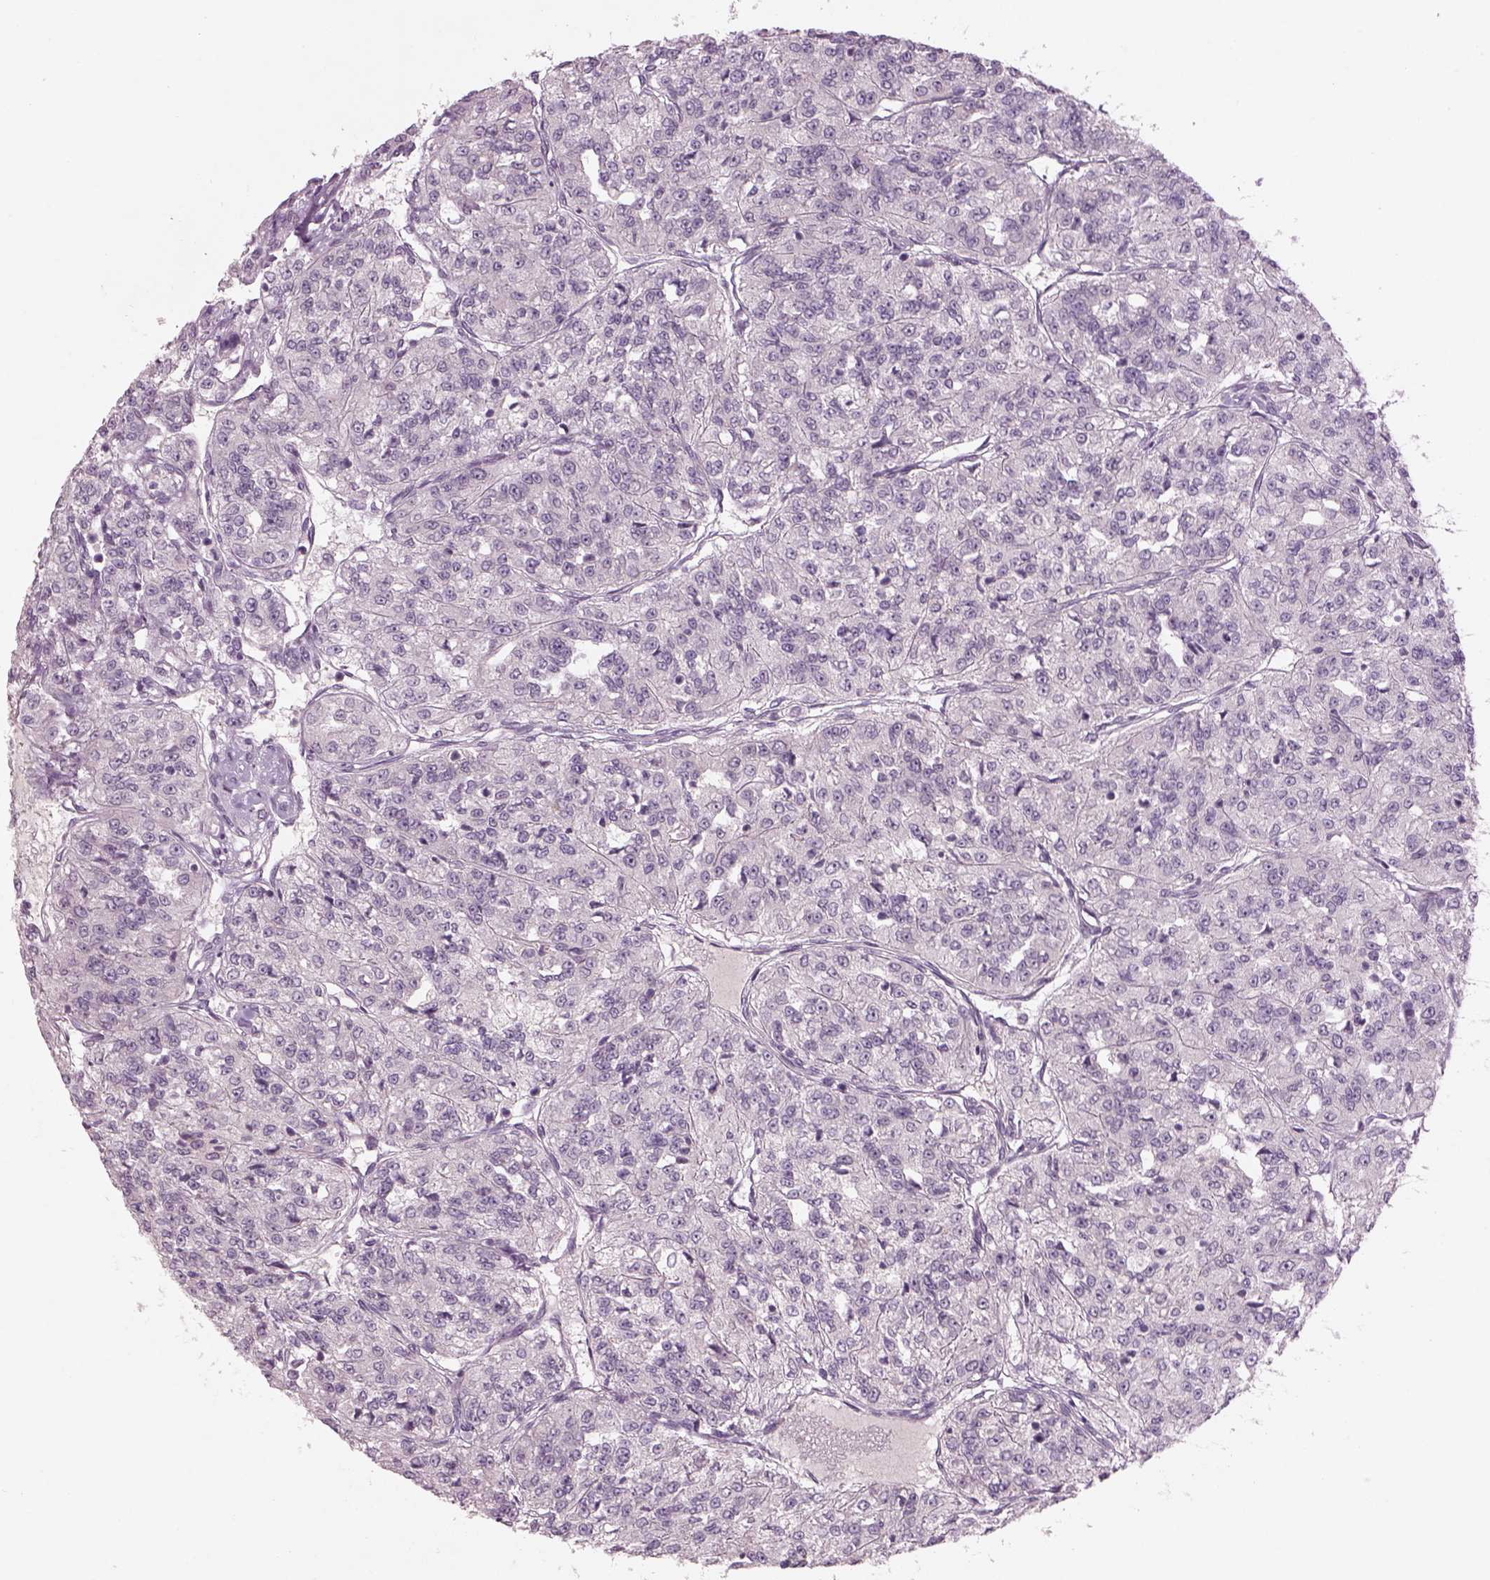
{"staining": {"intensity": "negative", "quantity": "none", "location": "none"}, "tissue": "renal cancer", "cell_type": "Tumor cells", "image_type": "cancer", "snomed": [{"axis": "morphology", "description": "Adenocarcinoma, NOS"}, {"axis": "topography", "description": "Kidney"}], "caption": "A histopathology image of human adenocarcinoma (renal) is negative for staining in tumor cells. Brightfield microscopy of immunohistochemistry (IHC) stained with DAB (brown) and hematoxylin (blue), captured at high magnification.", "gene": "PENK", "patient": {"sex": "female", "age": 63}}